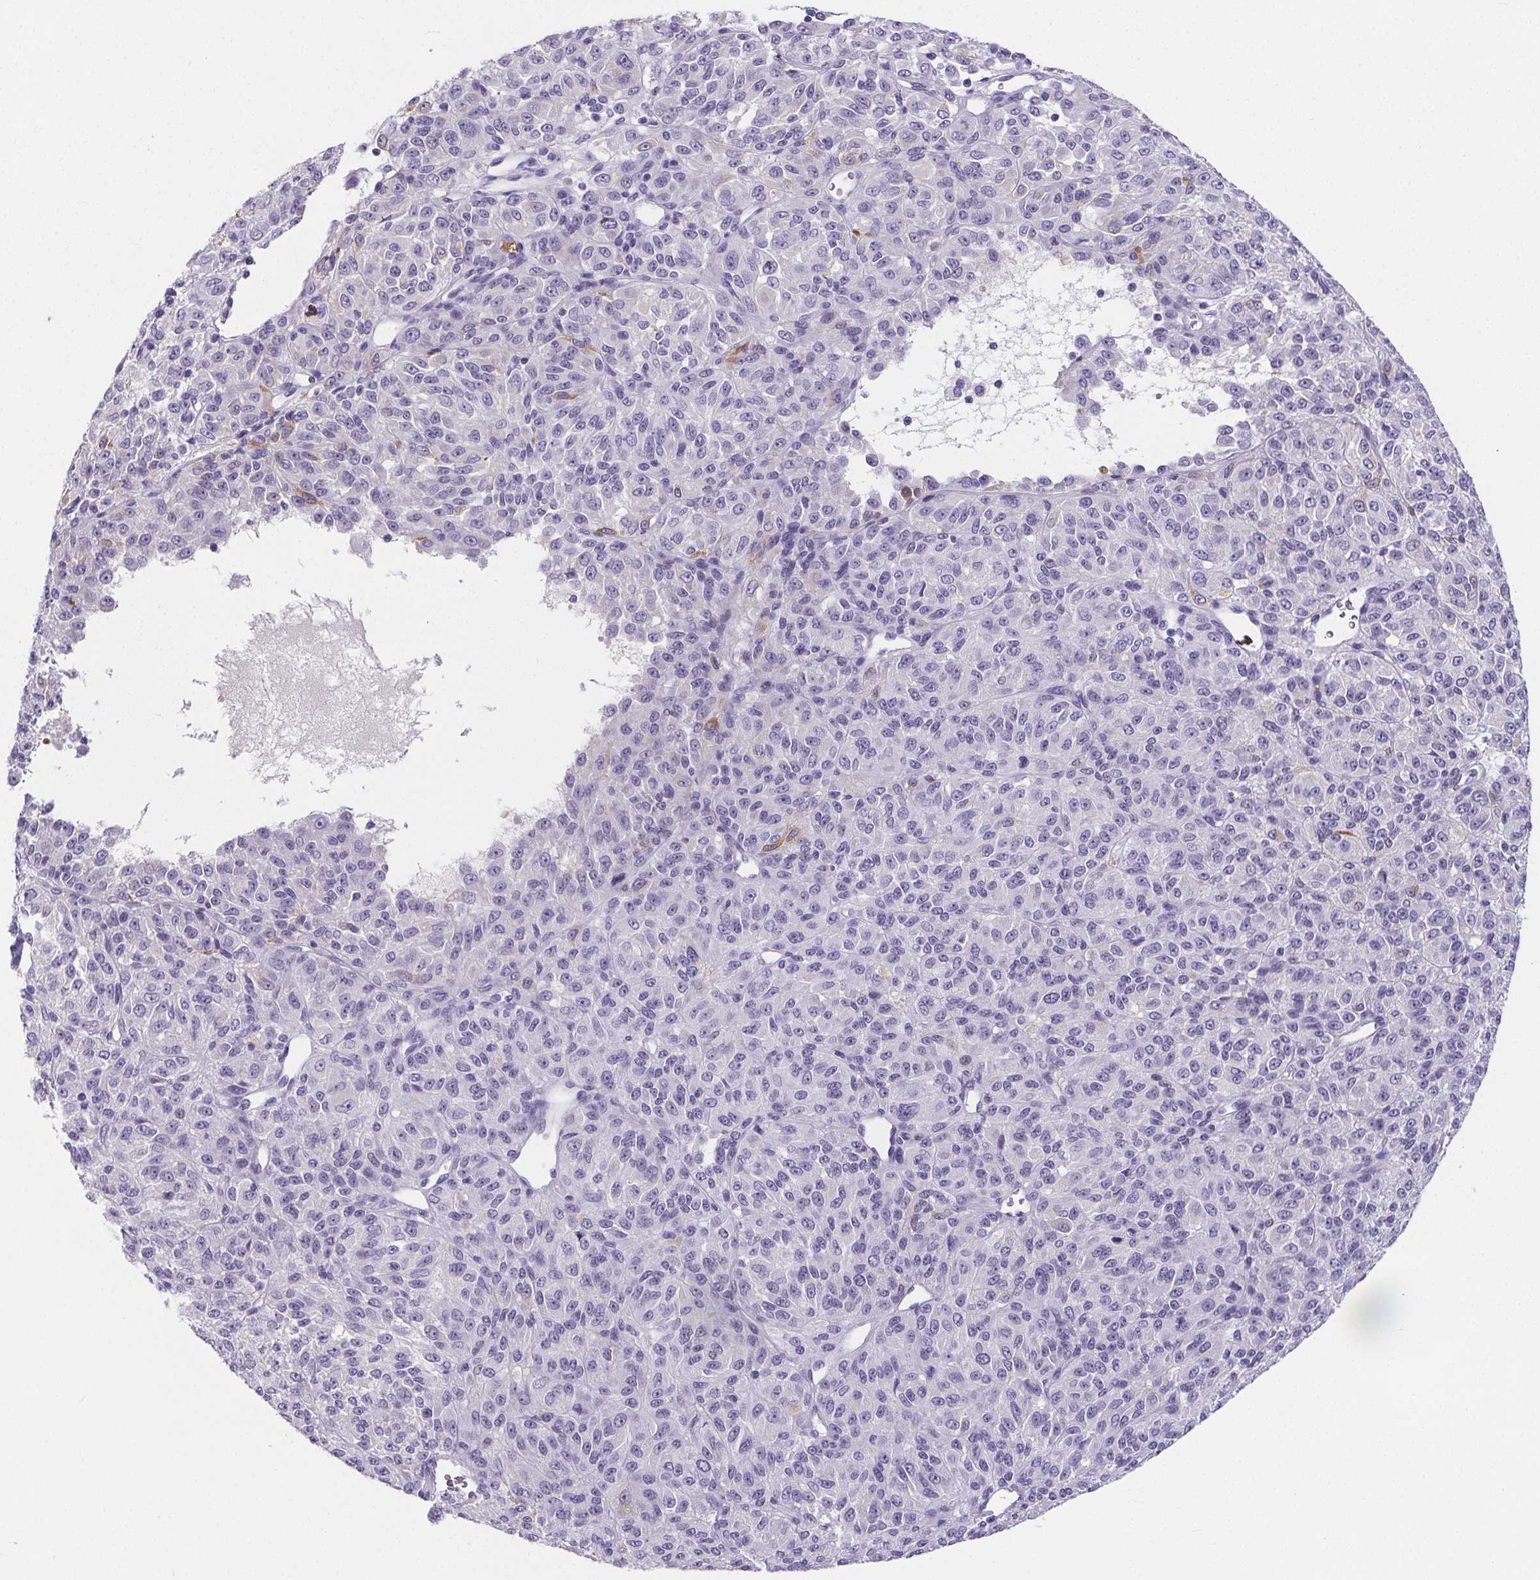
{"staining": {"intensity": "negative", "quantity": "none", "location": "none"}, "tissue": "melanoma", "cell_type": "Tumor cells", "image_type": "cancer", "snomed": [{"axis": "morphology", "description": "Malignant melanoma, Metastatic site"}, {"axis": "topography", "description": "Brain"}], "caption": "A histopathology image of melanoma stained for a protein reveals no brown staining in tumor cells.", "gene": "ADRB1", "patient": {"sex": "female", "age": 56}}